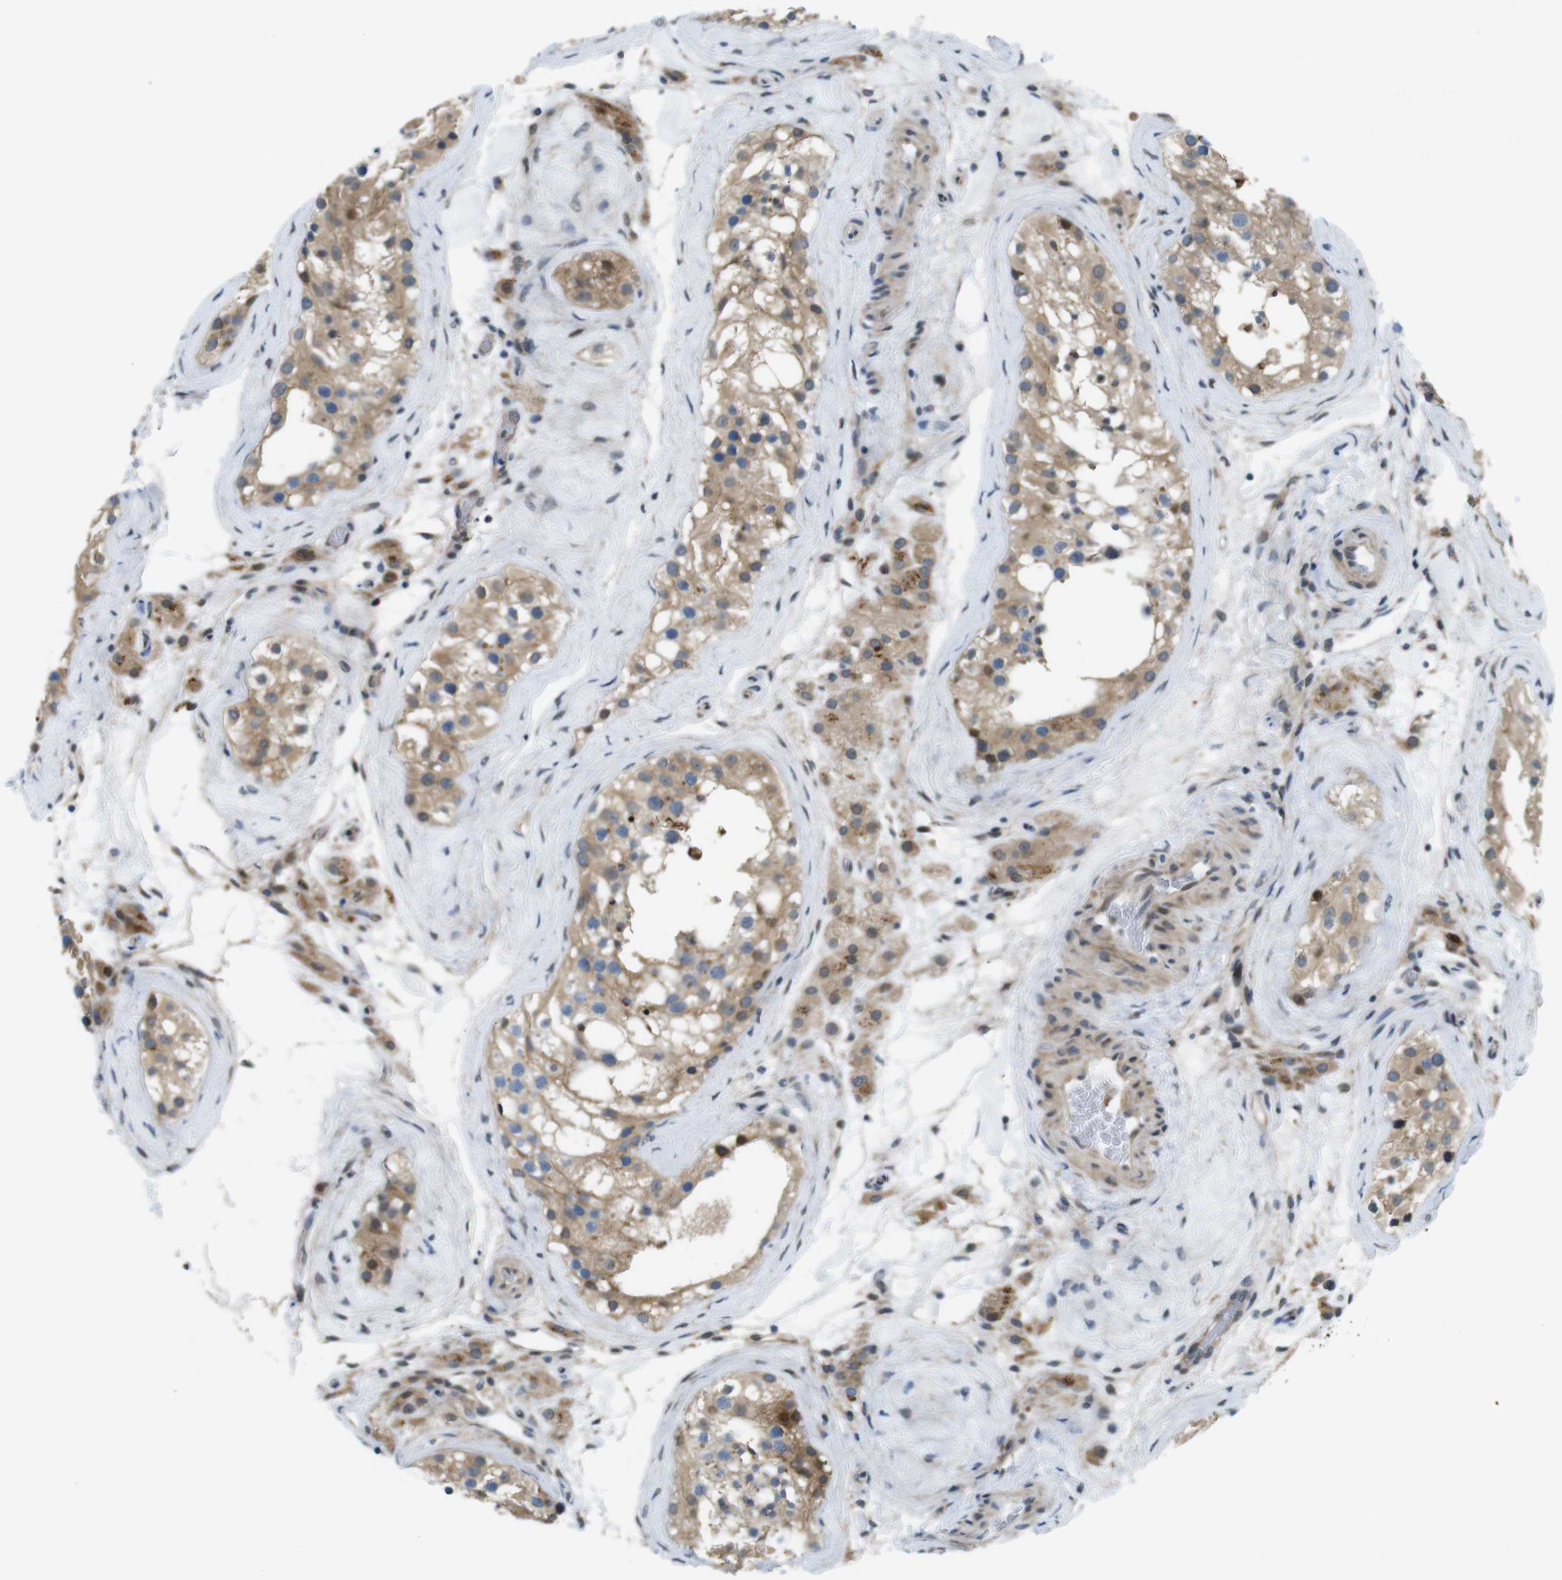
{"staining": {"intensity": "moderate", "quantity": ">75%", "location": "cytoplasmic/membranous"}, "tissue": "testis", "cell_type": "Cells in seminiferous ducts", "image_type": "normal", "snomed": [{"axis": "morphology", "description": "Normal tissue, NOS"}, {"axis": "morphology", "description": "Seminoma, NOS"}, {"axis": "topography", "description": "Testis"}], "caption": "Normal testis displays moderate cytoplasmic/membranous staining in approximately >75% of cells in seminiferous ducts.", "gene": "ZDHHC3", "patient": {"sex": "male", "age": 71}}